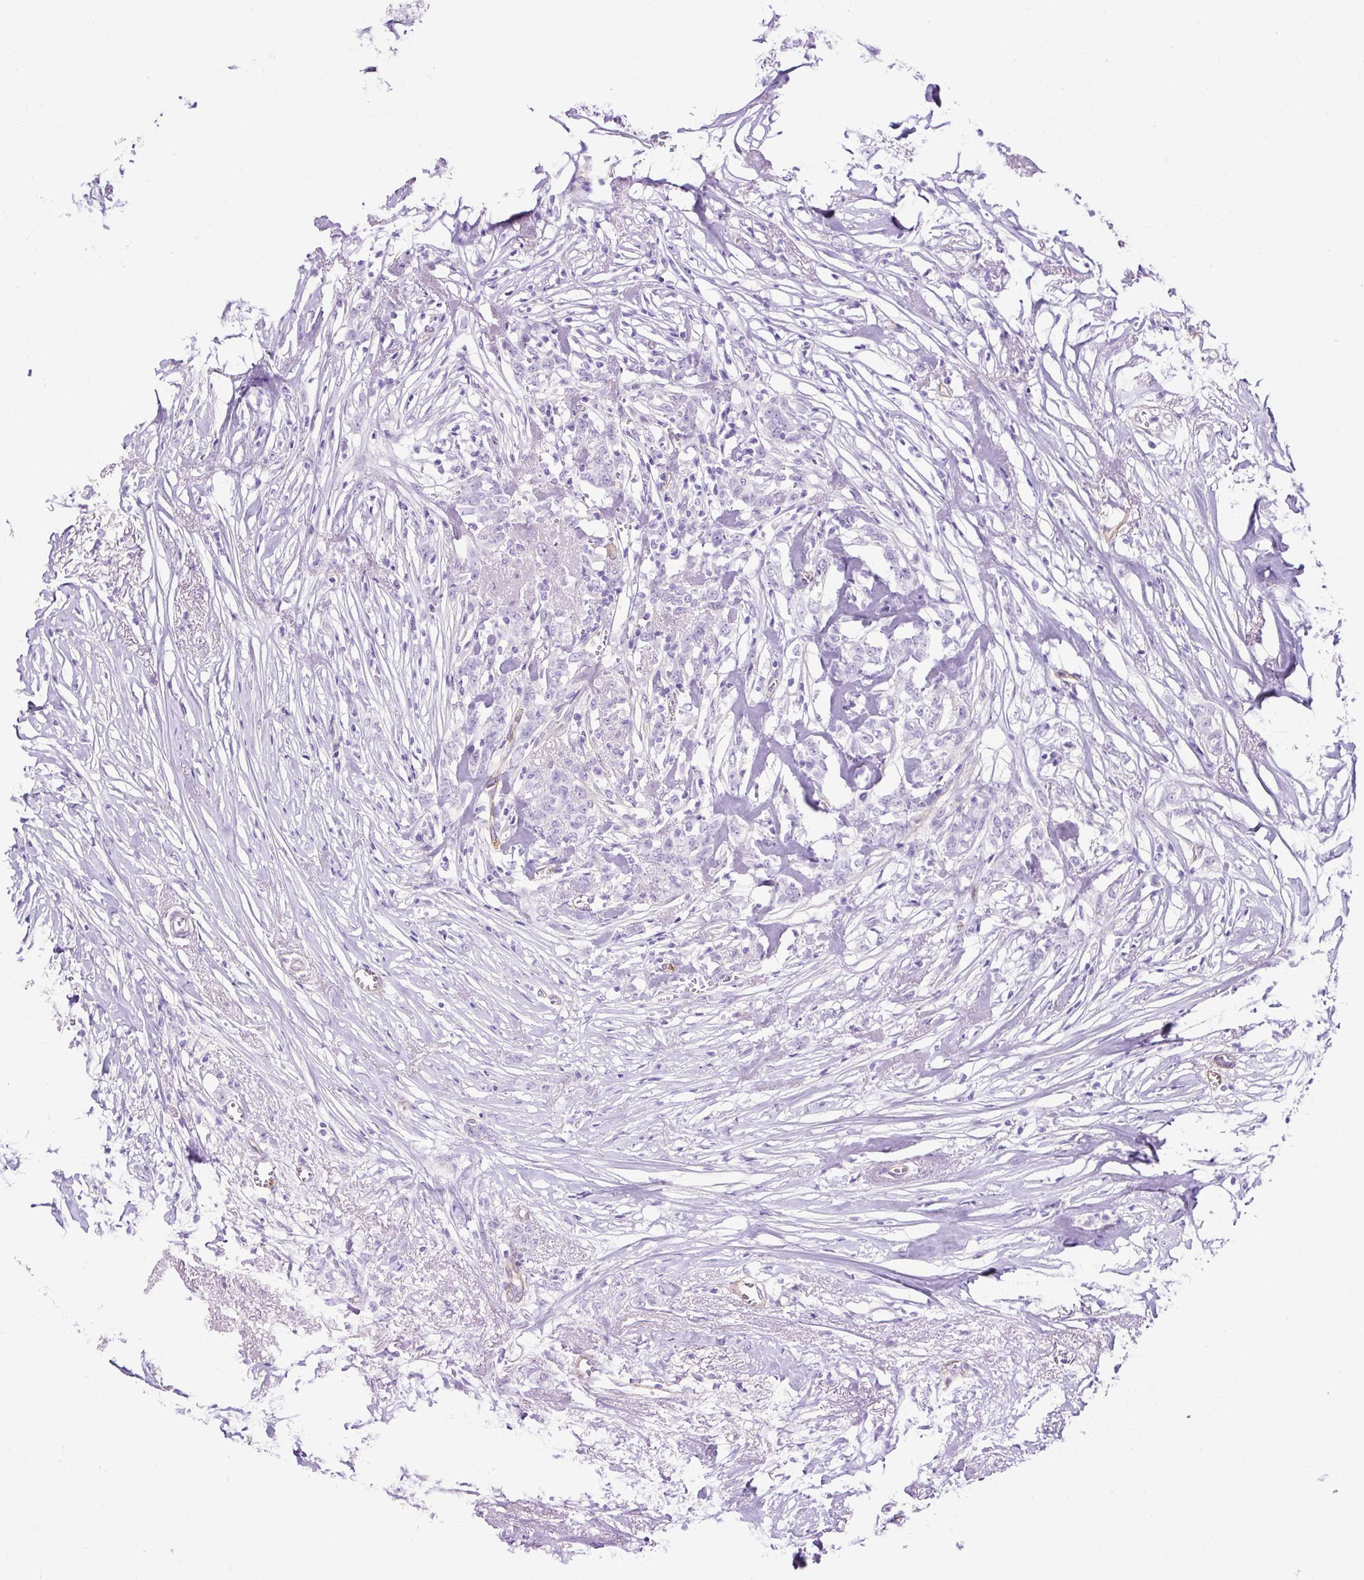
{"staining": {"intensity": "negative", "quantity": "none", "location": "none"}, "tissue": "breast cancer", "cell_type": "Tumor cells", "image_type": "cancer", "snomed": [{"axis": "morphology", "description": "Lobular carcinoma"}, {"axis": "topography", "description": "Breast"}], "caption": "Tumor cells show no significant staining in breast cancer.", "gene": "KRT12", "patient": {"sex": "female", "age": 91}}